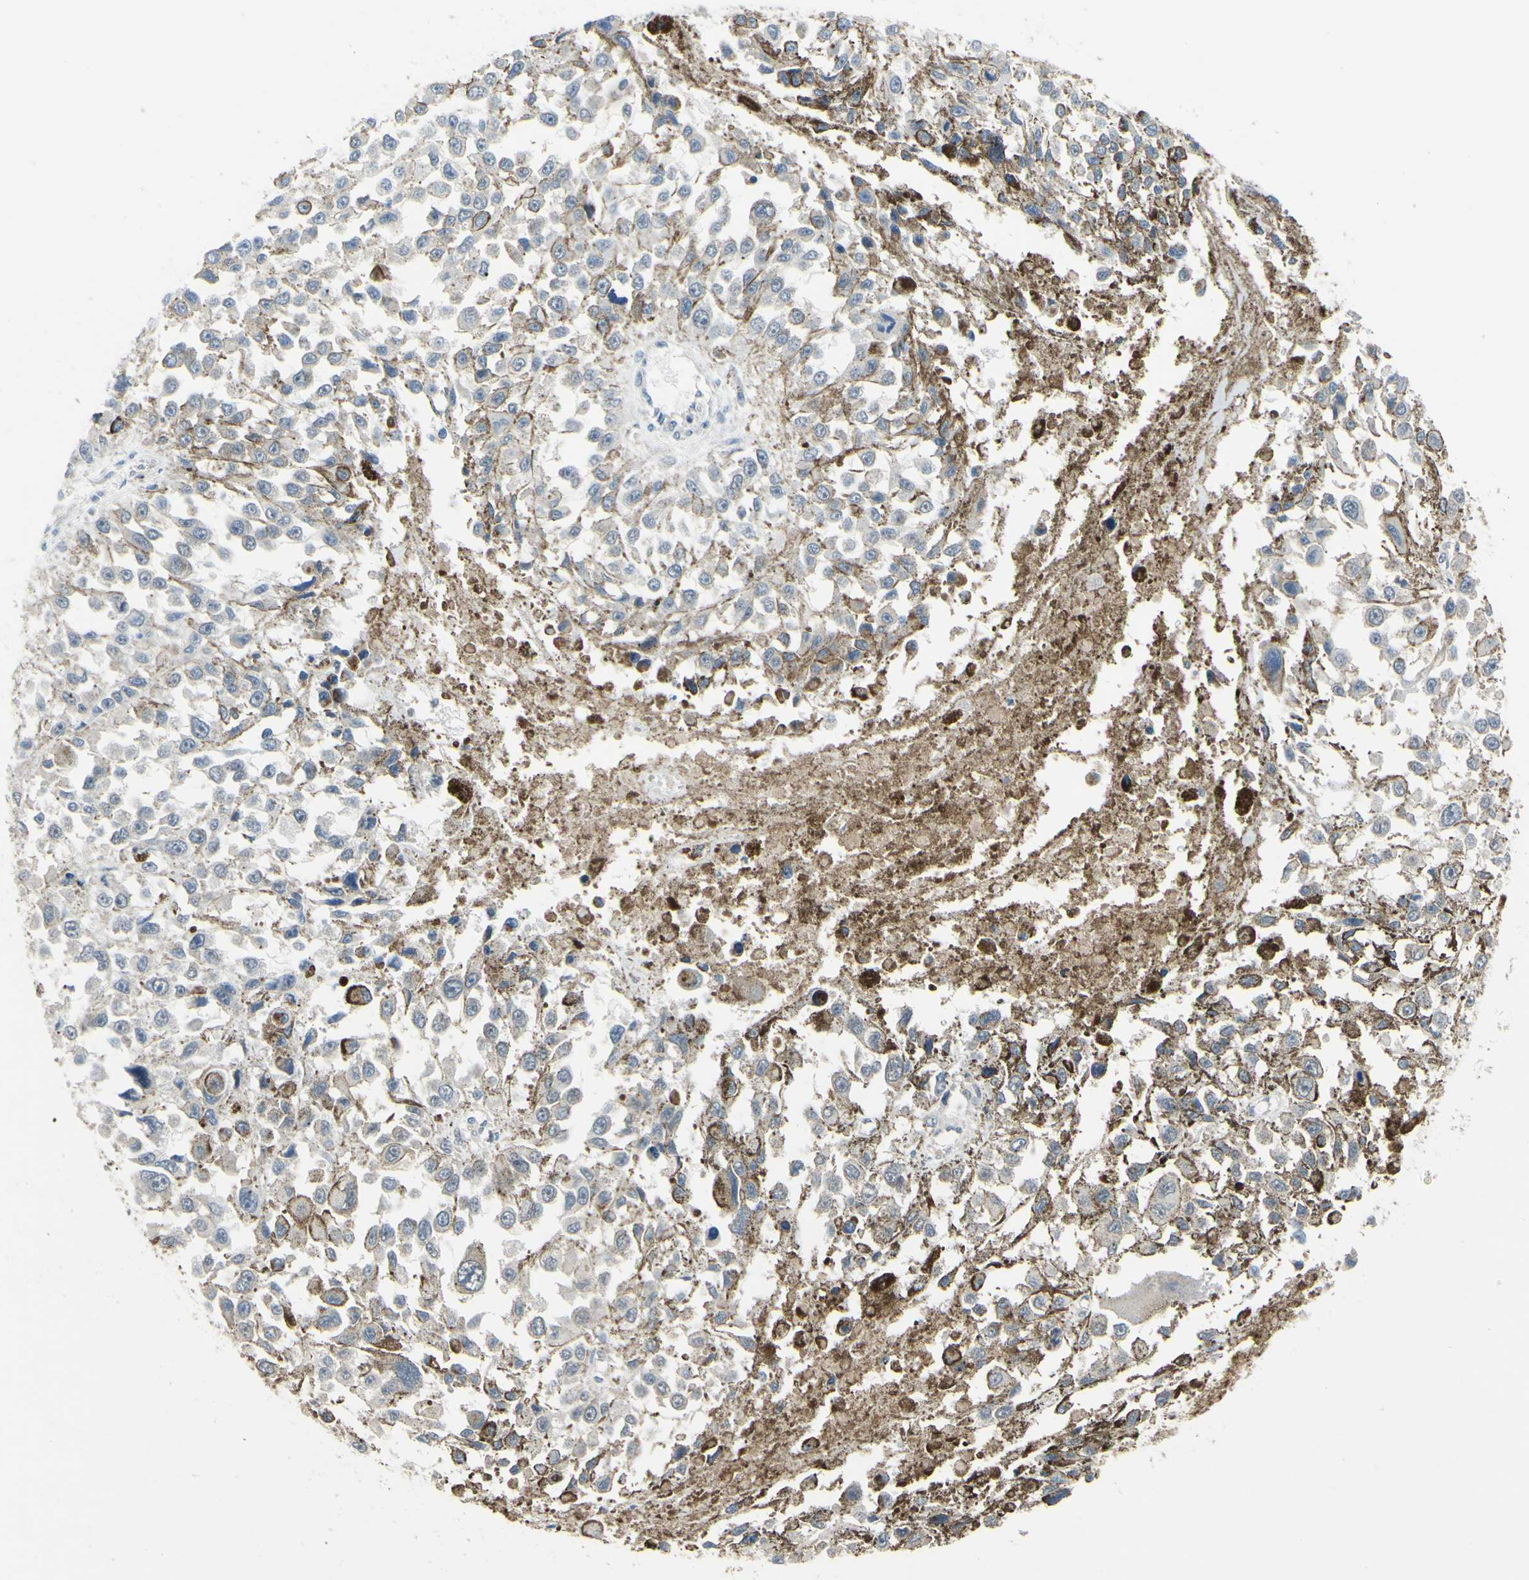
{"staining": {"intensity": "negative", "quantity": "none", "location": "none"}, "tissue": "melanoma", "cell_type": "Tumor cells", "image_type": "cancer", "snomed": [{"axis": "morphology", "description": "Malignant melanoma, Metastatic site"}, {"axis": "topography", "description": "Lymph node"}], "caption": "High power microscopy photomicrograph of an immunohistochemistry micrograph of melanoma, revealing no significant staining in tumor cells.", "gene": "COMMD9", "patient": {"sex": "male", "age": 59}}